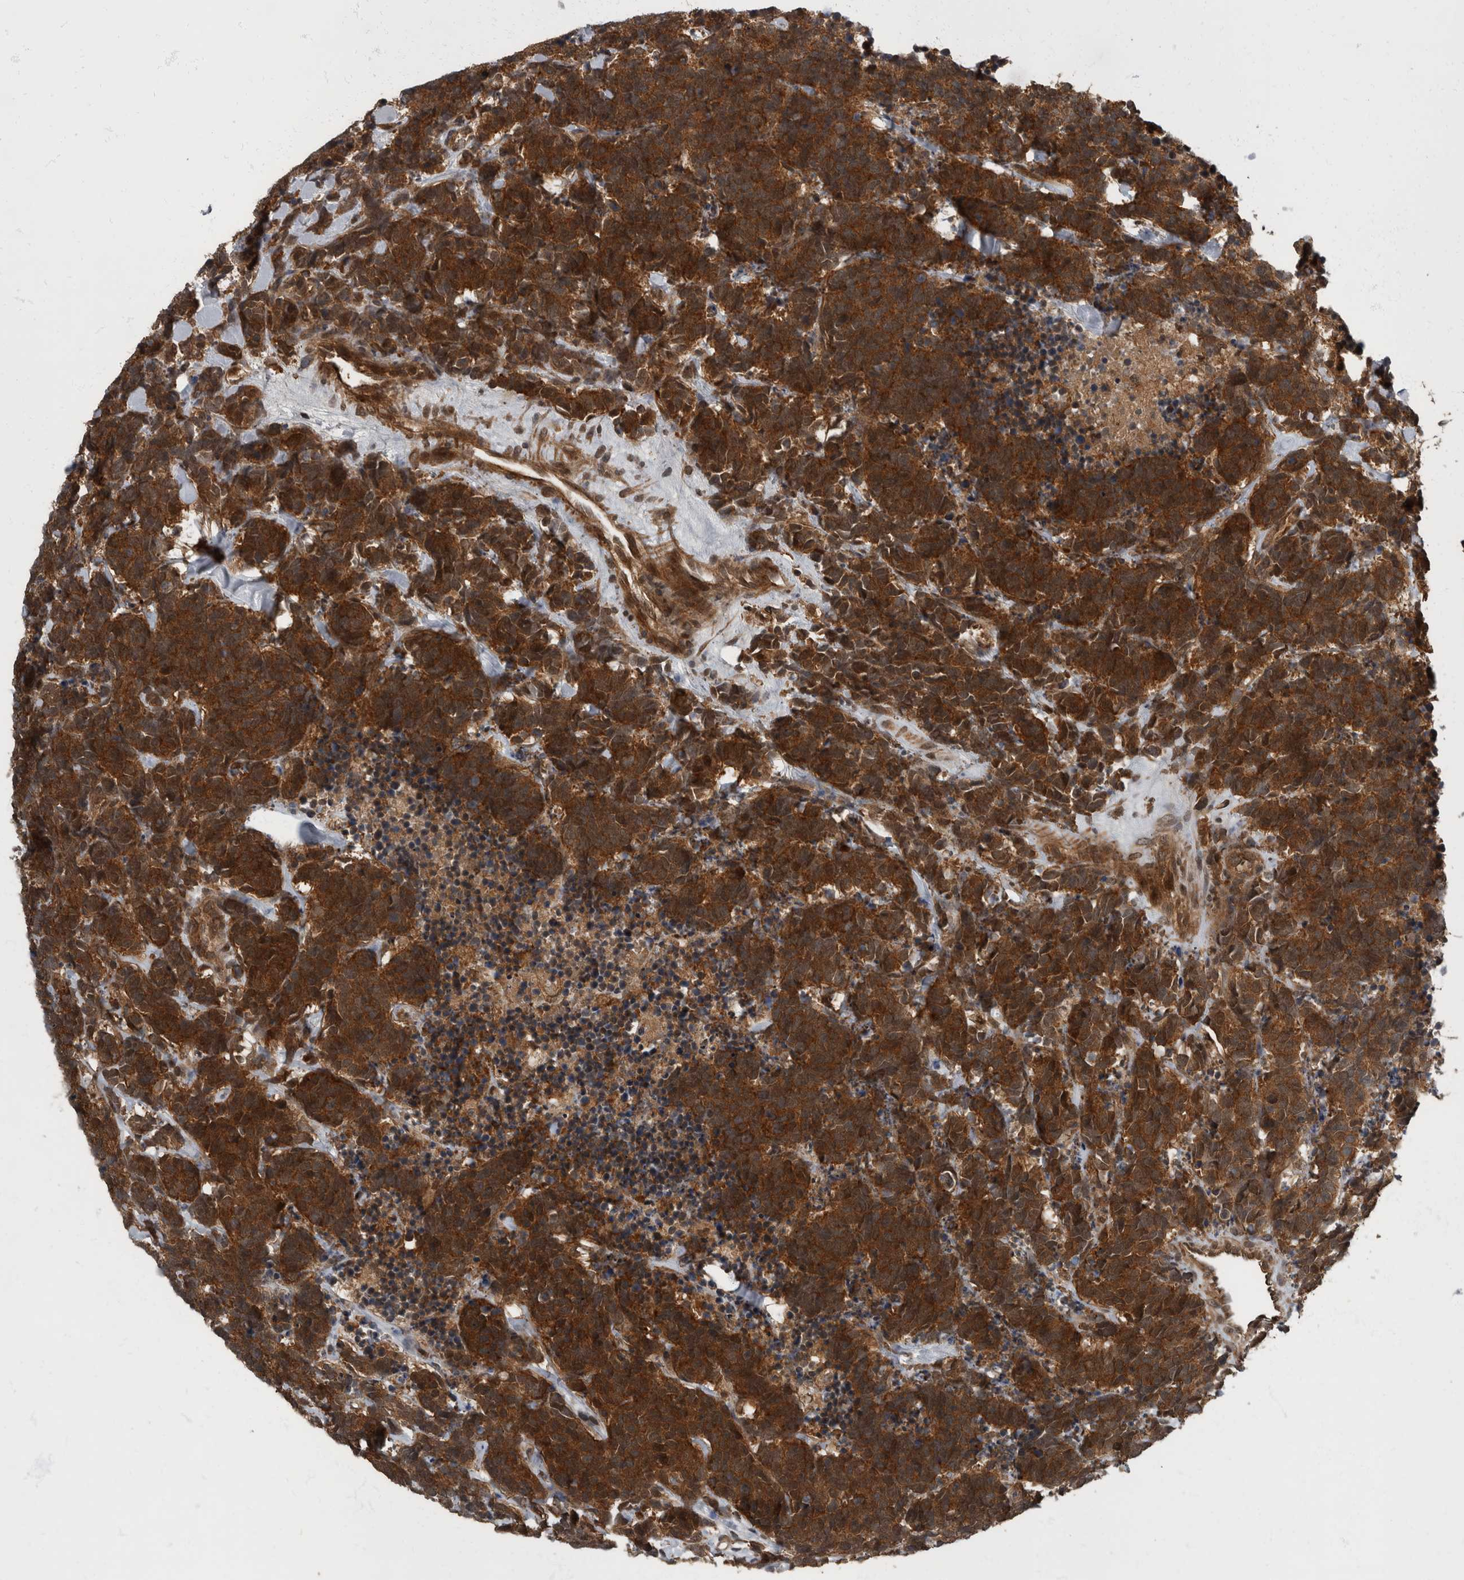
{"staining": {"intensity": "strong", "quantity": ">75%", "location": "cytoplasmic/membranous"}, "tissue": "carcinoid", "cell_type": "Tumor cells", "image_type": "cancer", "snomed": [{"axis": "morphology", "description": "Carcinoma, NOS"}, {"axis": "morphology", "description": "Carcinoid, malignant, NOS"}, {"axis": "topography", "description": "Urinary bladder"}], "caption": "Immunohistochemical staining of human carcinoid (malignant) exhibits high levels of strong cytoplasmic/membranous protein positivity in about >75% of tumor cells.", "gene": "RABGGTB", "patient": {"sex": "male", "age": 57}}